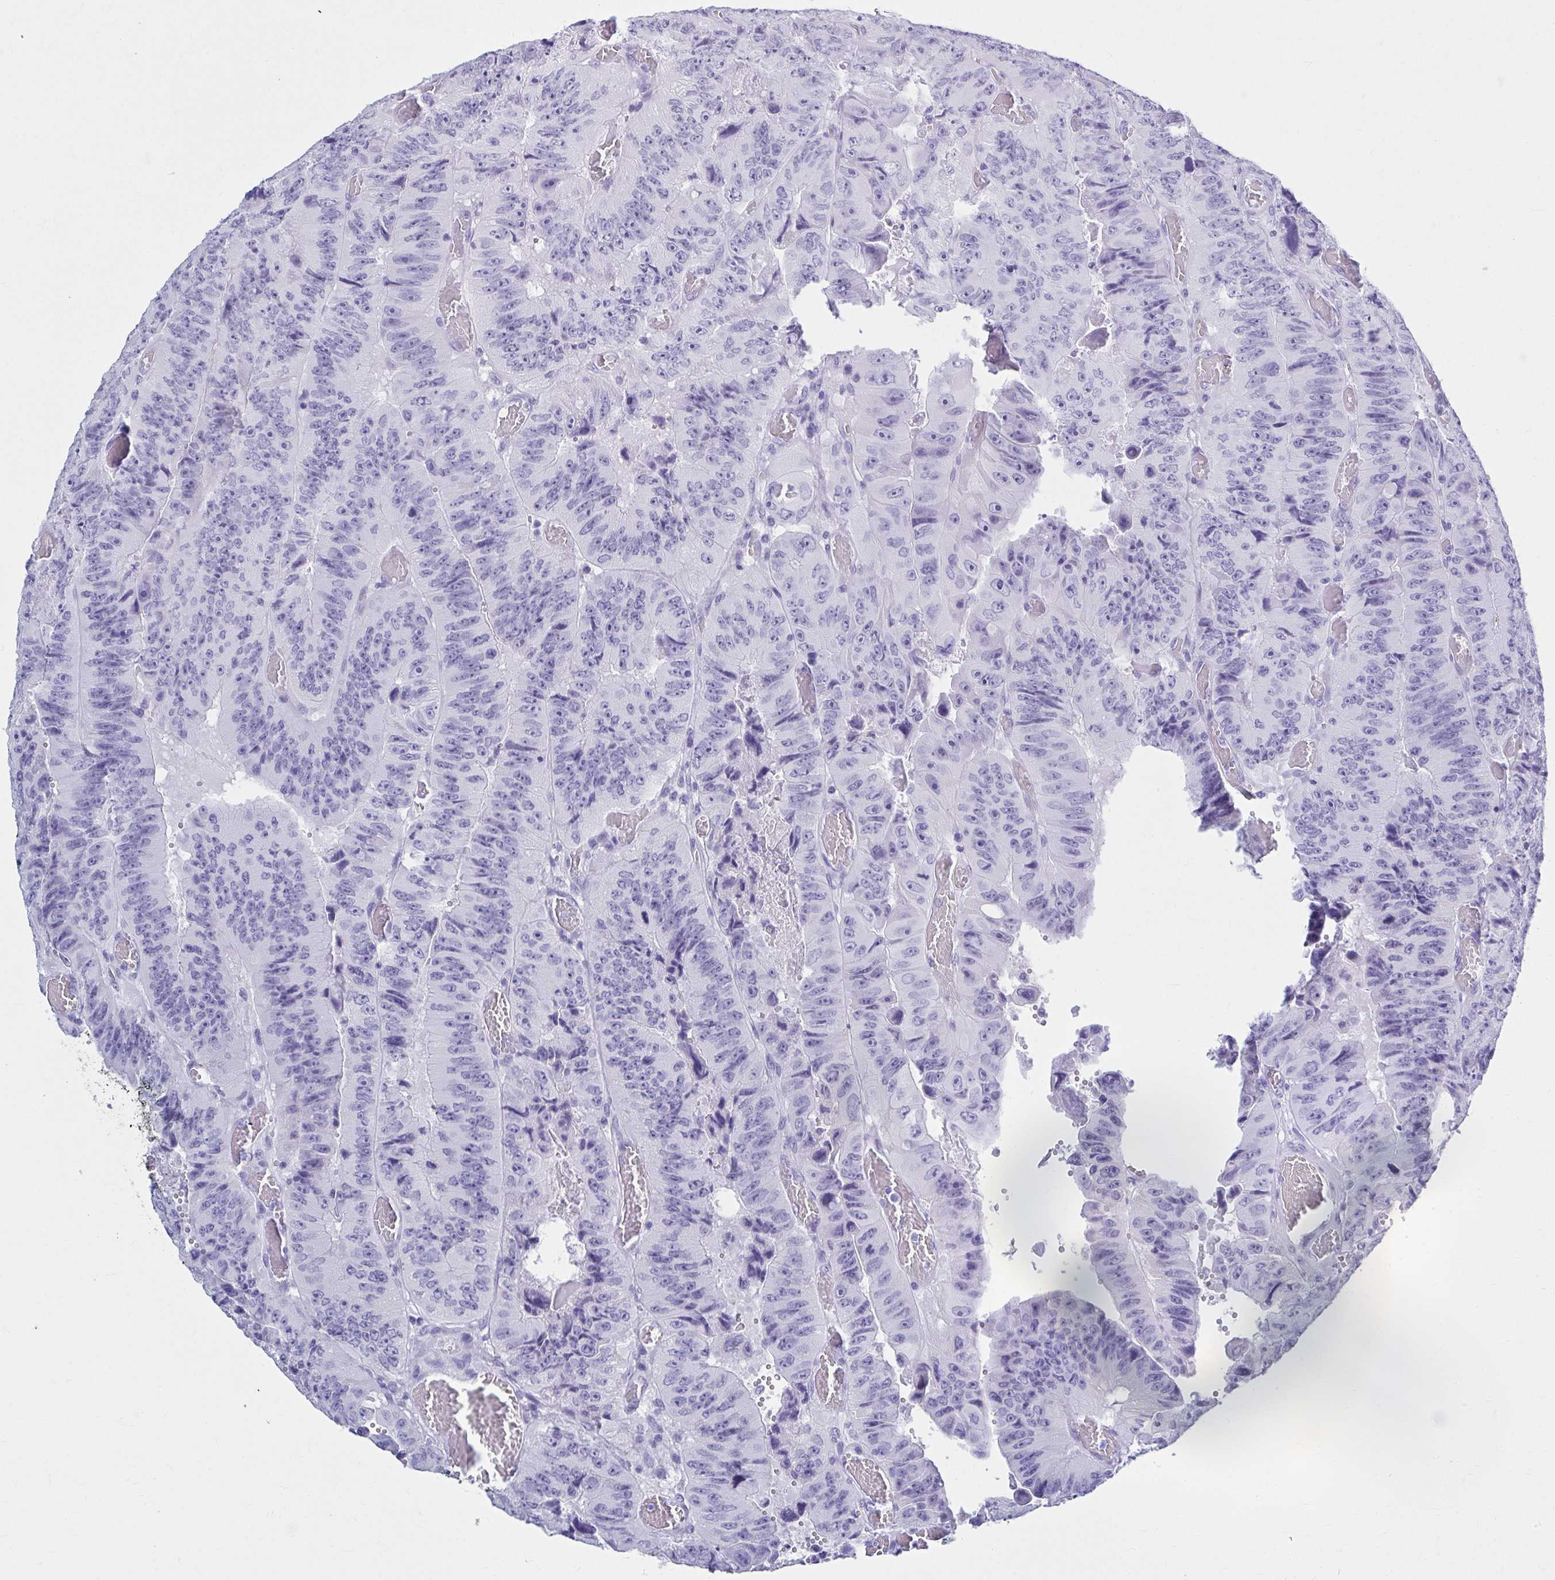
{"staining": {"intensity": "negative", "quantity": "none", "location": "none"}, "tissue": "colorectal cancer", "cell_type": "Tumor cells", "image_type": "cancer", "snomed": [{"axis": "morphology", "description": "Adenocarcinoma, NOS"}, {"axis": "topography", "description": "Colon"}], "caption": "Colorectal cancer (adenocarcinoma) was stained to show a protein in brown. There is no significant positivity in tumor cells.", "gene": "ATP4B", "patient": {"sex": "female", "age": 84}}